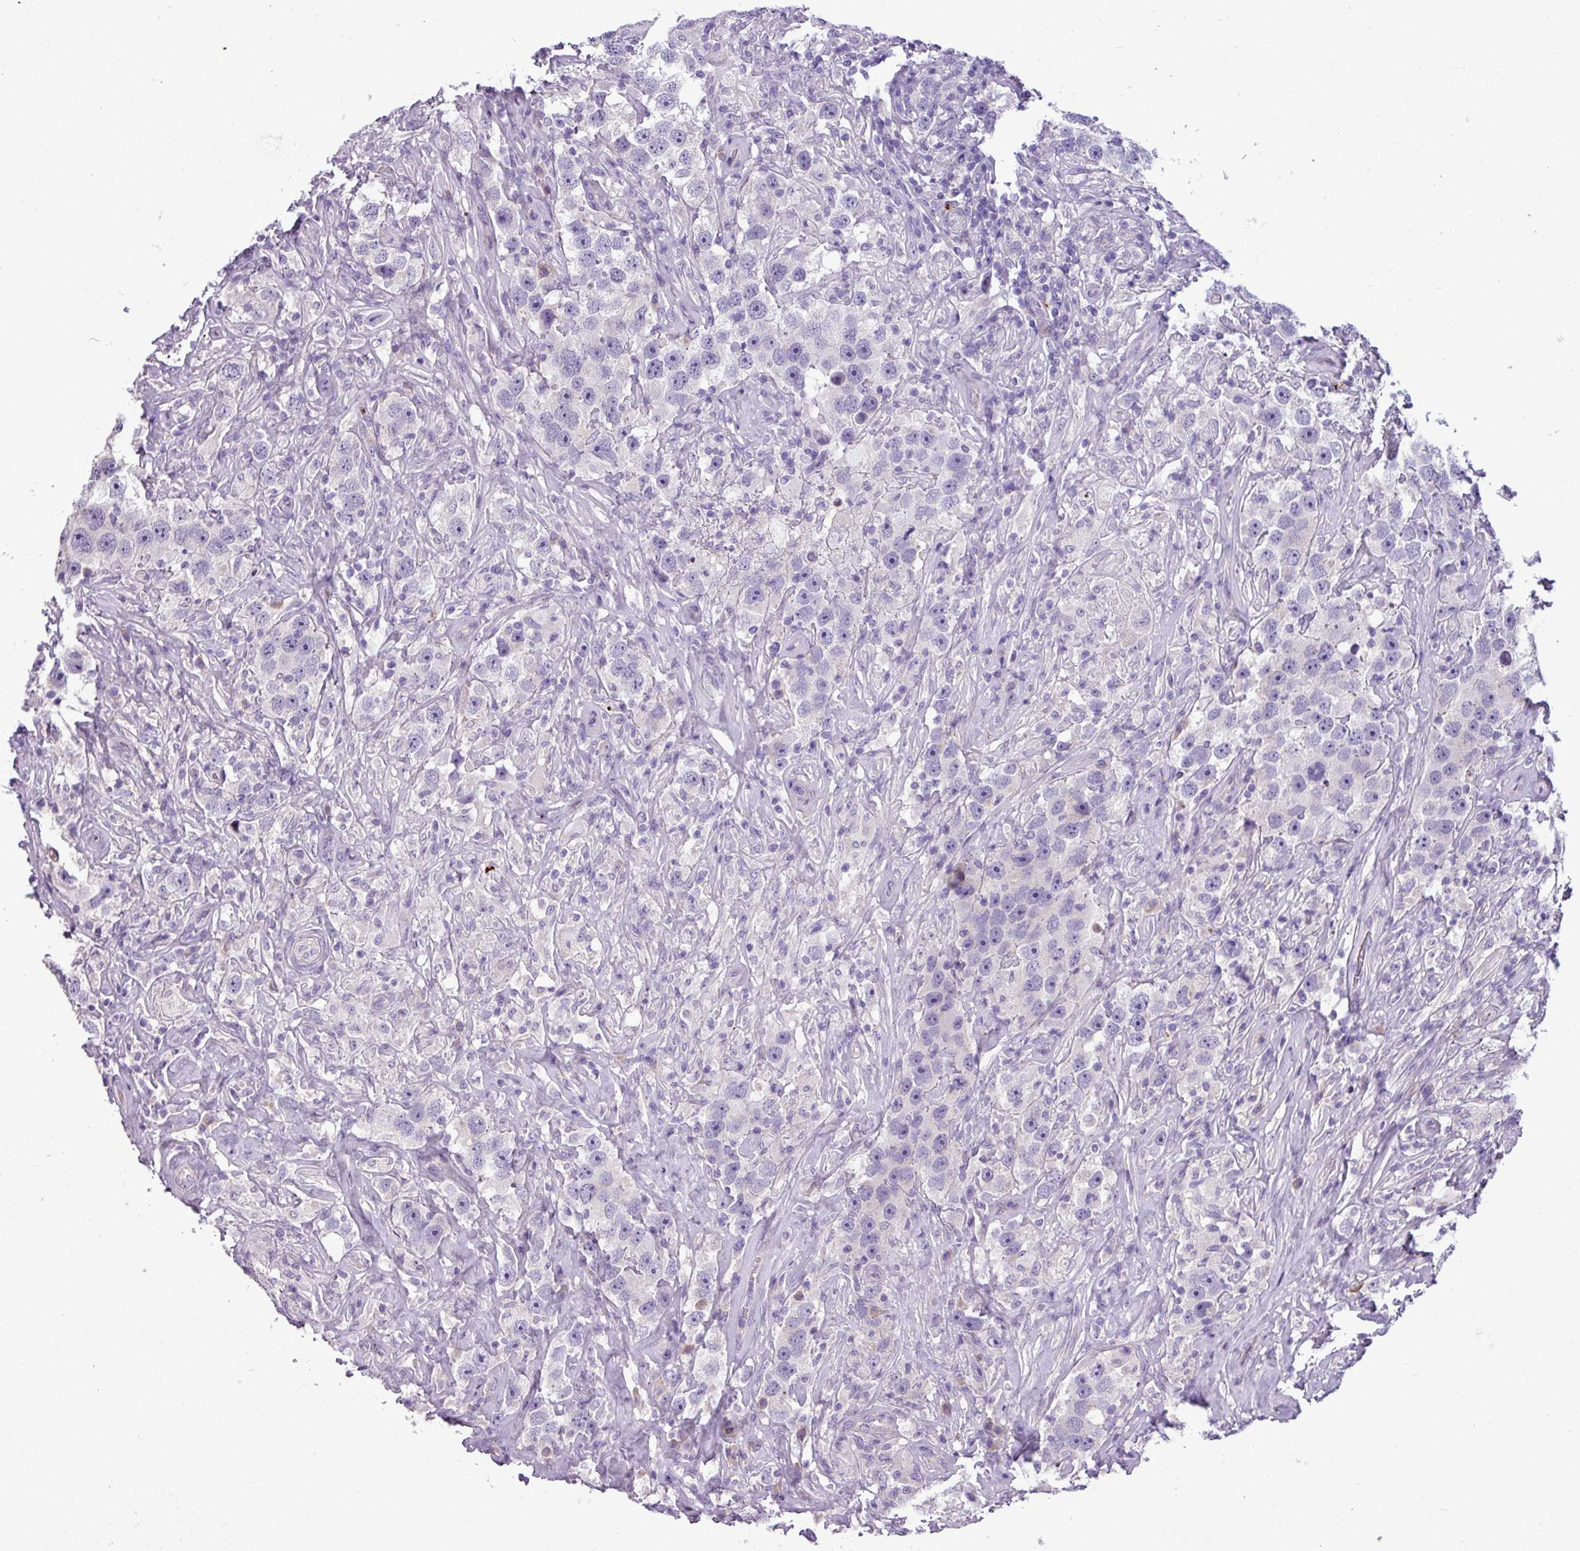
{"staining": {"intensity": "negative", "quantity": "none", "location": "none"}, "tissue": "testis cancer", "cell_type": "Tumor cells", "image_type": "cancer", "snomed": [{"axis": "morphology", "description": "Seminoma, NOS"}, {"axis": "topography", "description": "Testis"}], "caption": "Immunohistochemistry histopathology image of neoplastic tissue: human seminoma (testis) stained with DAB displays no significant protein expression in tumor cells.", "gene": "IL17A", "patient": {"sex": "male", "age": 49}}